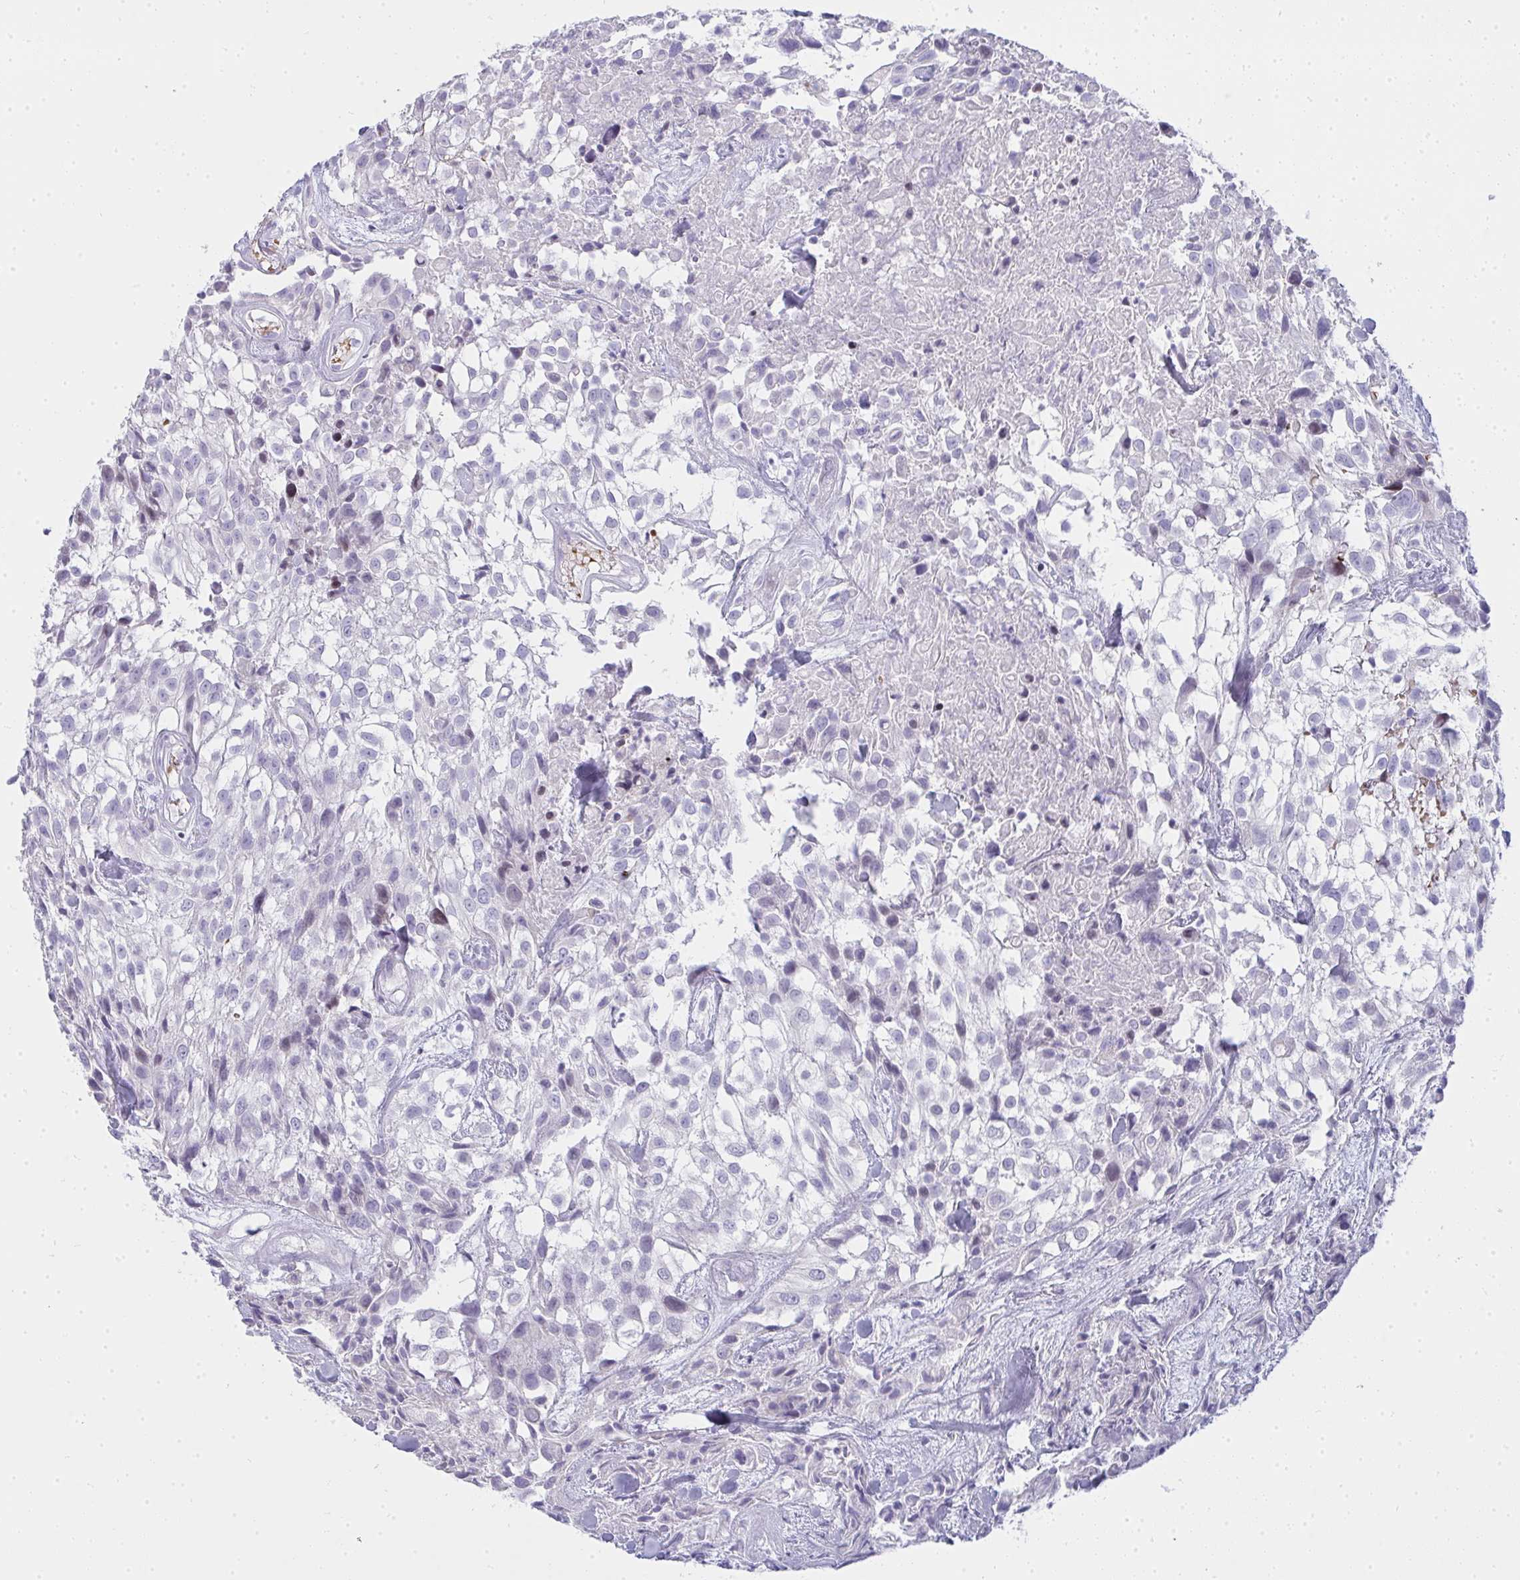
{"staining": {"intensity": "negative", "quantity": "none", "location": "none"}, "tissue": "urothelial cancer", "cell_type": "Tumor cells", "image_type": "cancer", "snomed": [{"axis": "morphology", "description": "Urothelial carcinoma, High grade"}, {"axis": "topography", "description": "Urinary bladder"}], "caption": "Human urothelial cancer stained for a protein using immunohistochemistry shows no positivity in tumor cells.", "gene": "ZNF182", "patient": {"sex": "male", "age": 56}}